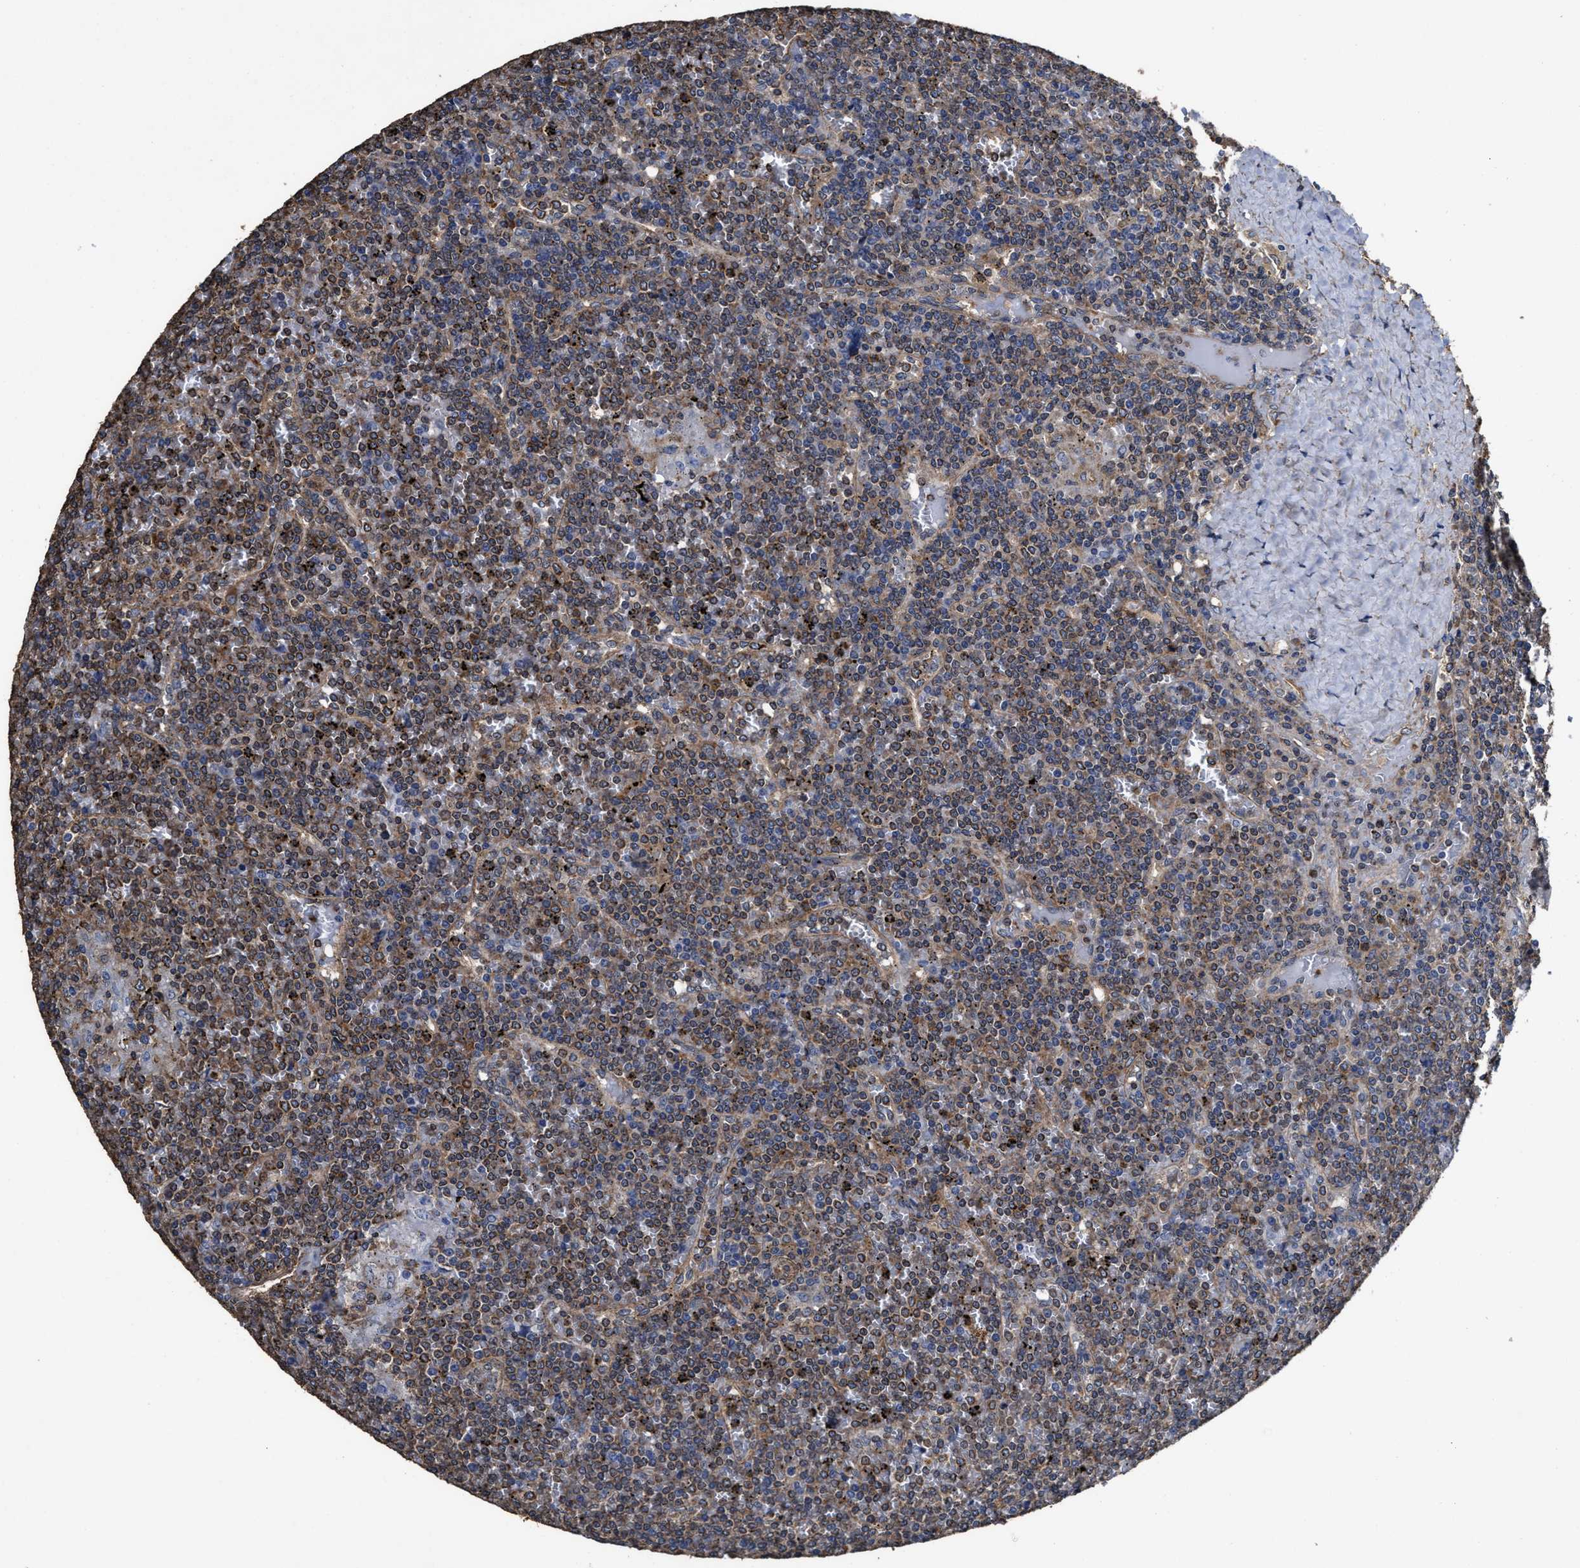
{"staining": {"intensity": "moderate", "quantity": "<25%", "location": "cytoplasmic/membranous"}, "tissue": "lymphoma", "cell_type": "Tumor cells", "image_type": "cancer", "snomed": [{"axis": "morphology", "description": "Malignant lymphoma, non-Hodgkin's type, Low grade"}, {"axis": "topography", "description": "Spleen"}], "caption": "IHC micrograph of neoplastic tissue: human malignant lymphoma, non-Hodgkin's type (low-grade) stained using IHC displays low levels of moderate protein expression localized specifically in the cytoplasmic/membranous of tumor cells, appearing as a cytoplasmic/membranous brown color.", "gene": "SFXN4", "patient": {"sex": "female", "age": 19}}